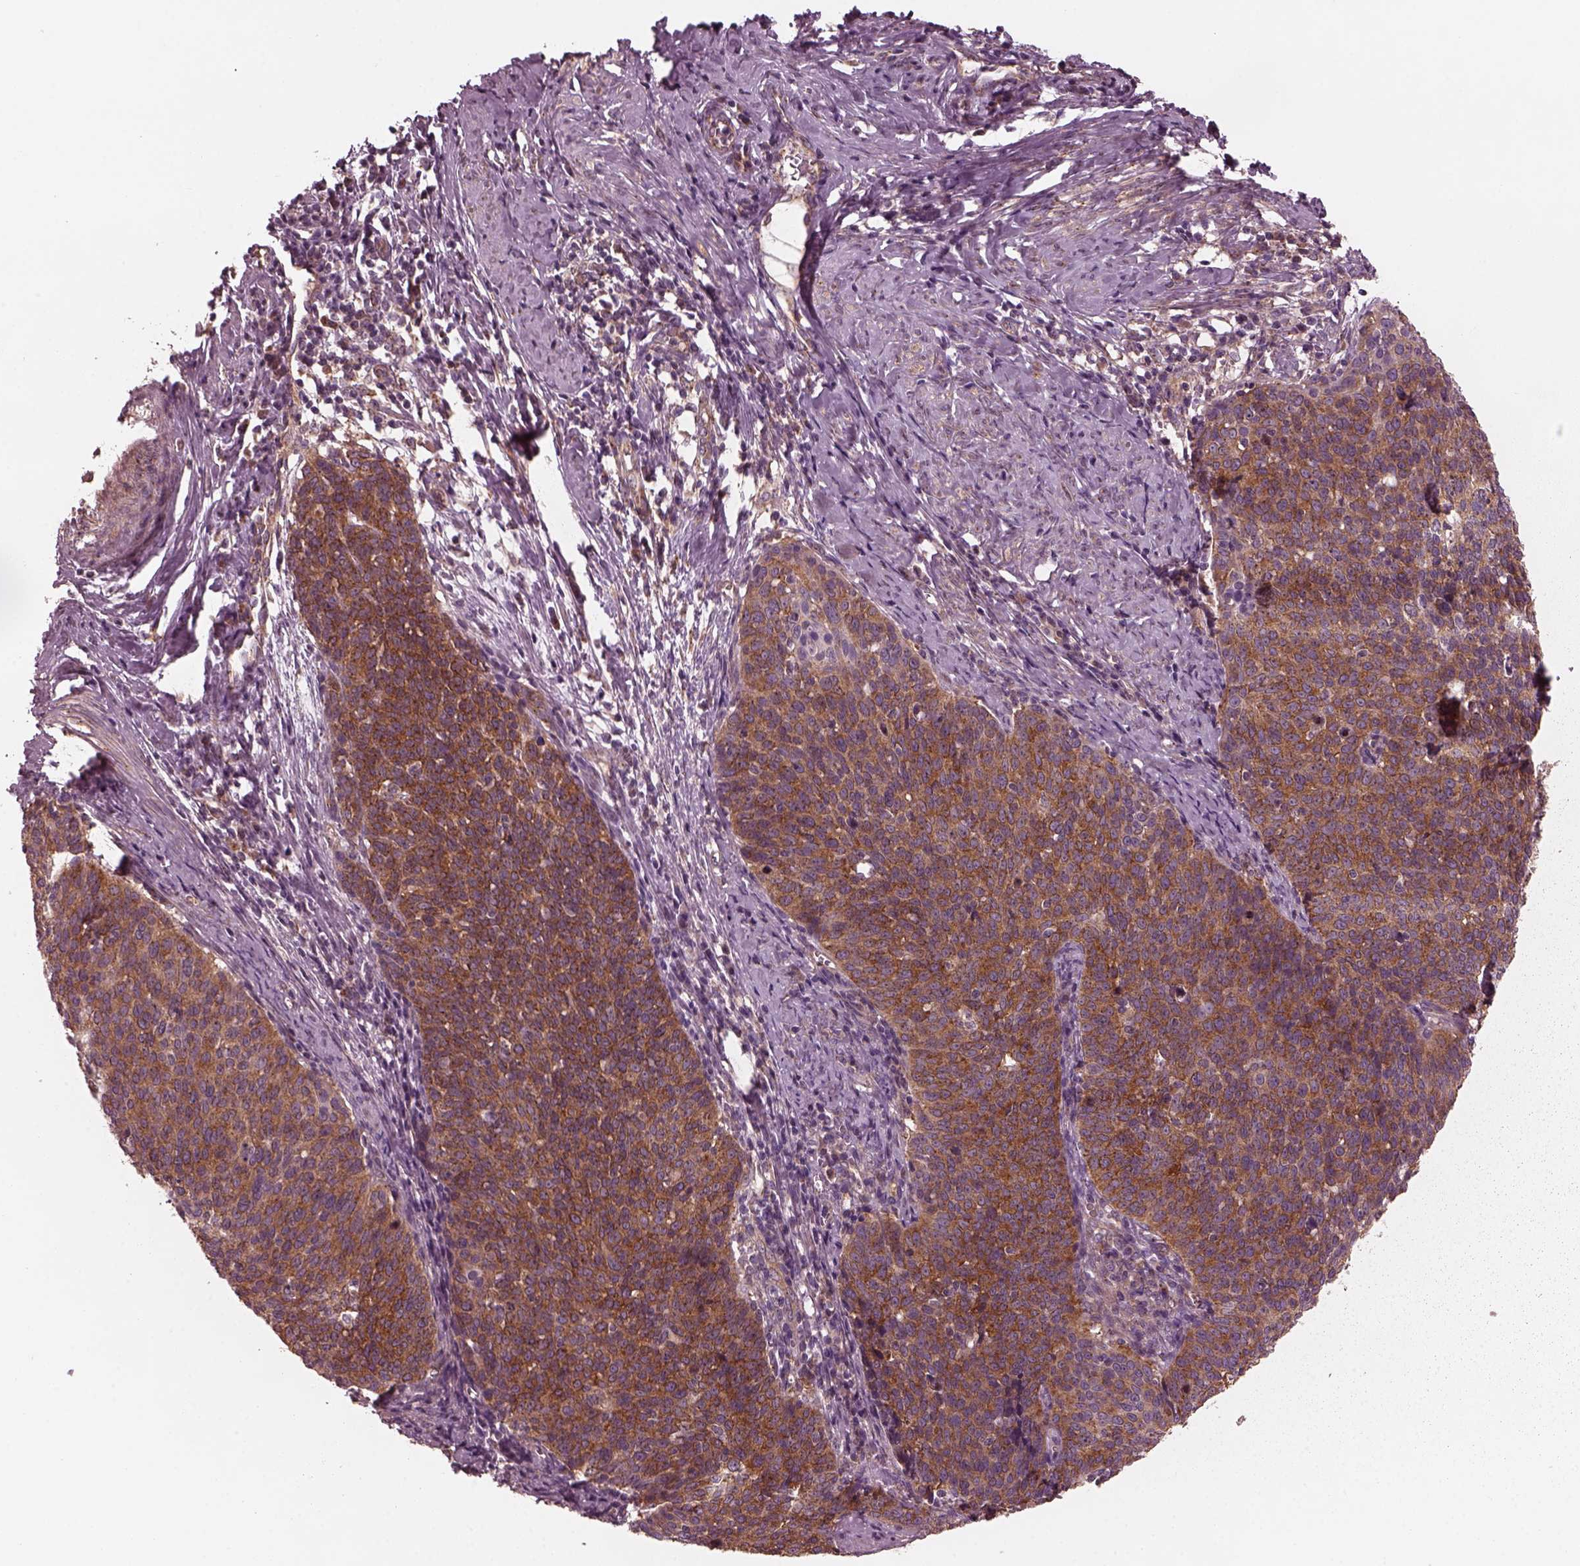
{"staining": {"intensity": "strong", "quantity": ">75%", "location": "cytoplasmic/membranous"}, "tissue": "cervical cancer", "cell_type": "Tumor cells", "image_type": "cancer", "snomed": [{"axis": "morphology", "description": "Normal tissue, NOS"}, {"axis": "morphology", "description": "Squamous cell carcinoma, NOS"}, {"axis": "topography", "description": "Cervix"}], "caption": "Immunohistochemistry (IHC) image of cervical squamous cell carcinoma stained for a protein (brown), which shows high levels of strong cytoplasmic/membranous expression in approximately >75% of tumor cells.", "gene": "TUBG1", "patient": {"sex": "female", "age": 39}}